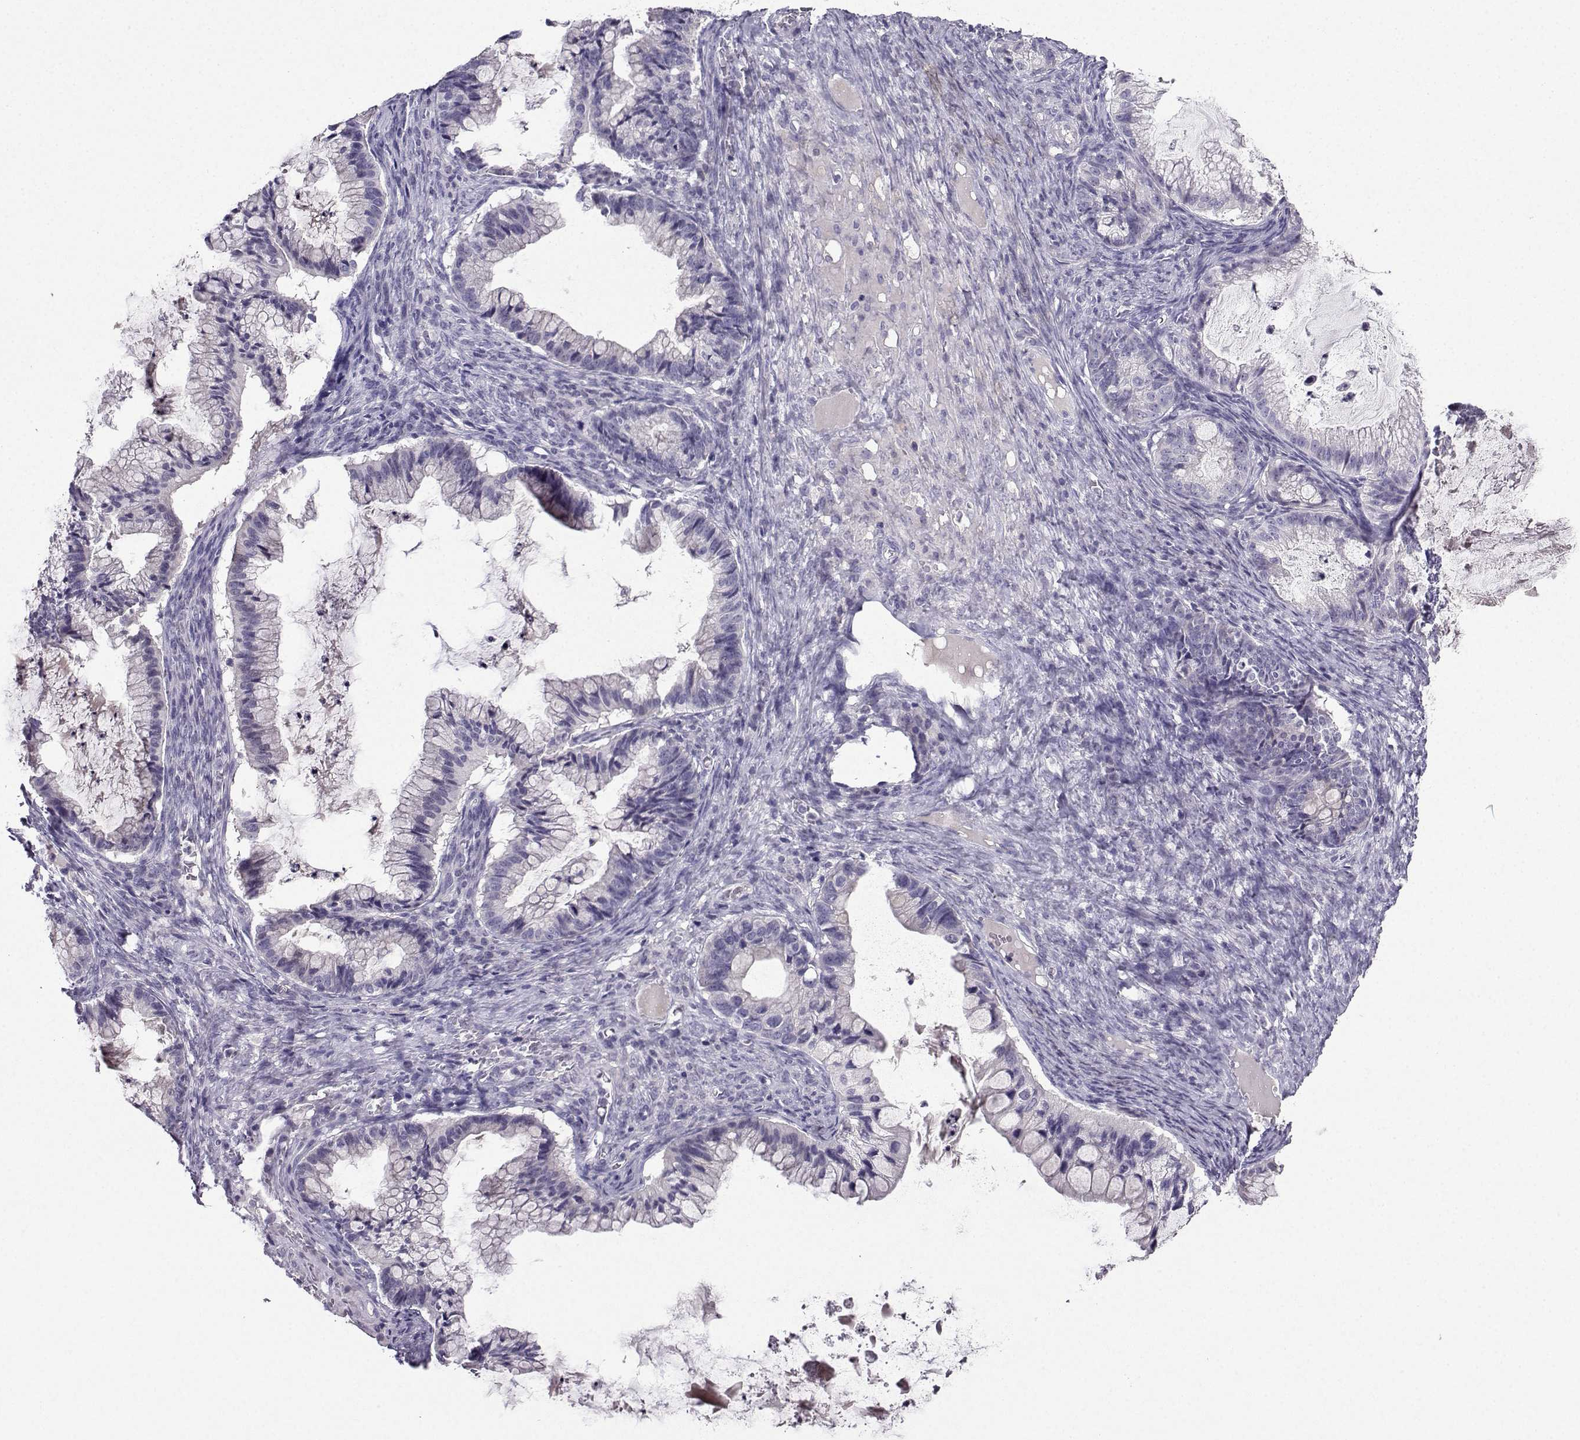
{"staining": {"intensity": "negative", "quantity": "none", "location": "none"}, "tissue": "ovarian cancer", "cell_type": "Tumor cells", "image_type": "cancer", "snomed": [{"axis": "morphology", "description": "Cystadenocarcinoma, mucinous, NOS"}, {"axis": "topography", "description": "Ovary"}], "caption": "Micrograph shows no protein expression in tumor cells of ovarian cancer (mucinous cystadenocarcinoma) tissue.", "gene": "CRYBB1", "patient": {"sex": "female", "age": 57}}